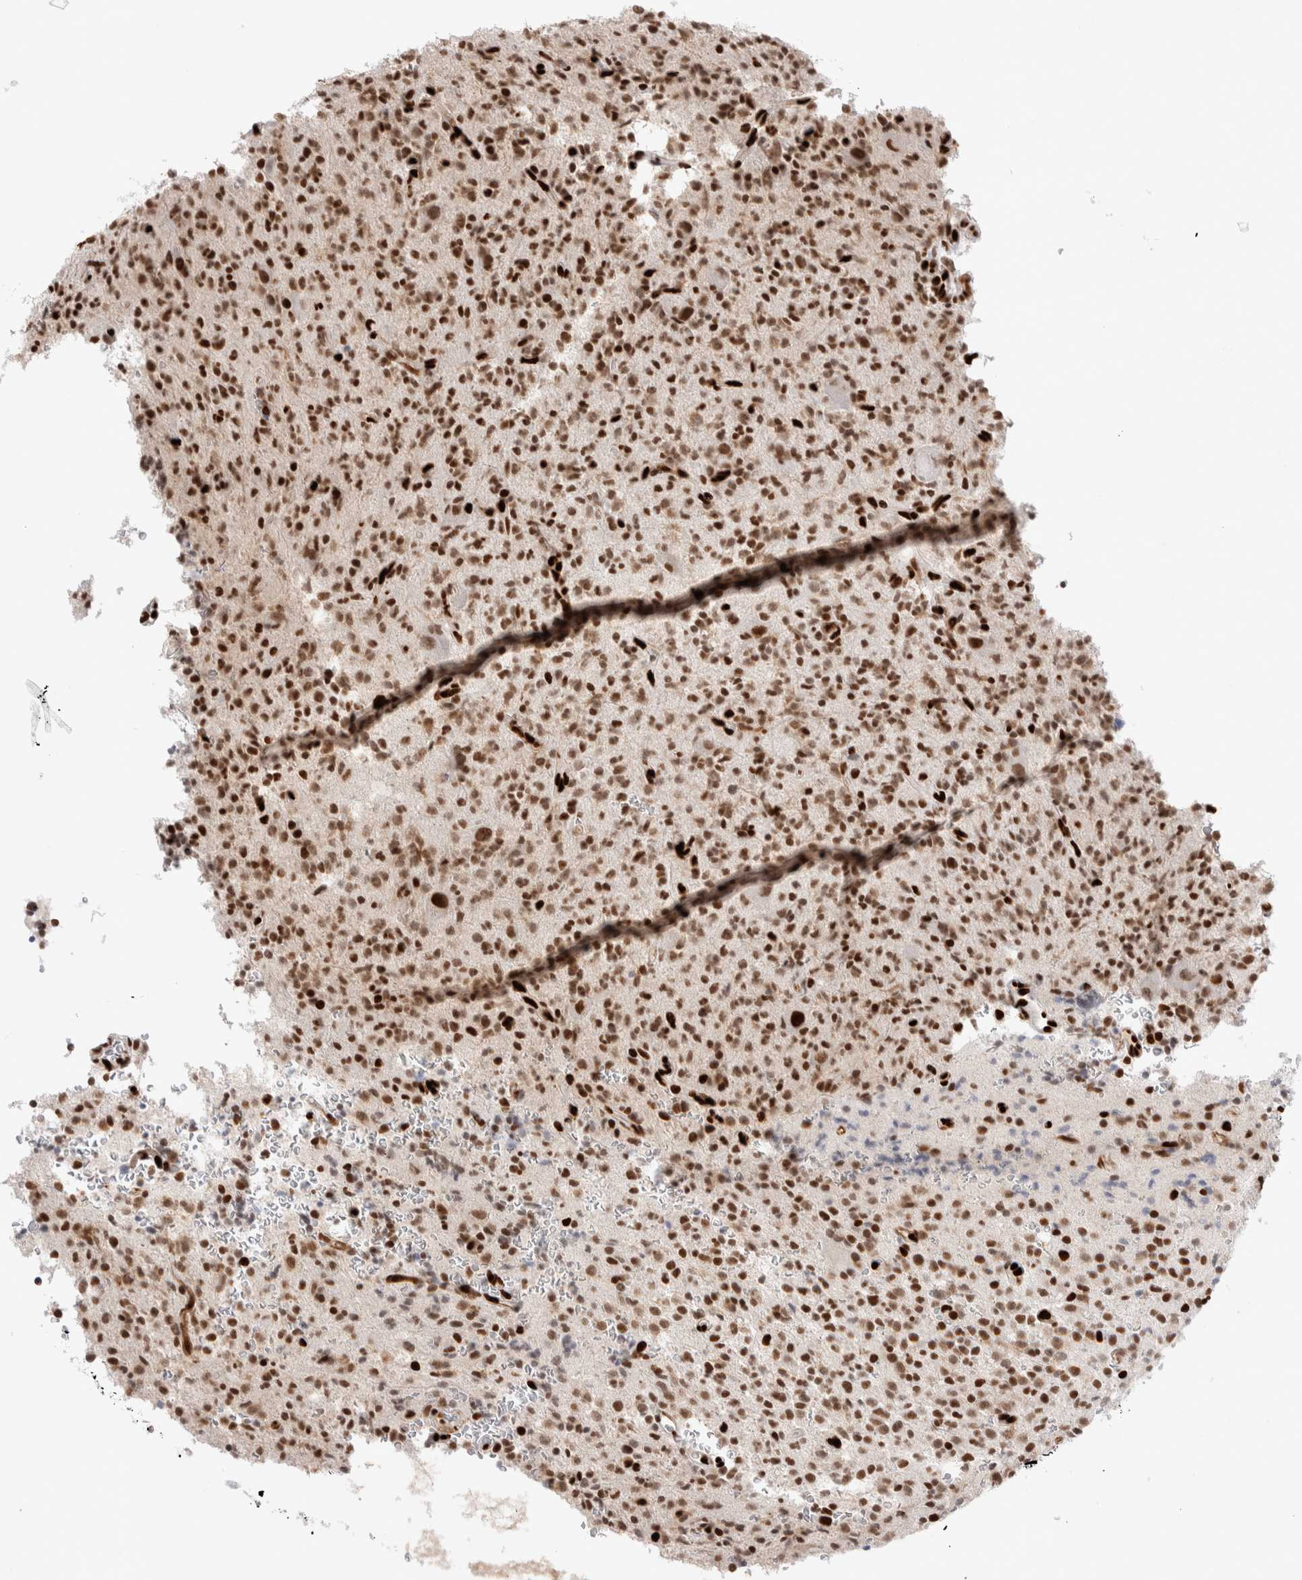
{"staining": {"intensity": "strong", "quantity": ">75%", "location": "nuclear"}, "tissue": "glioma", "cell_type": "Tumor cells", "image_type": "cancer", "snomed": [{"axis": "morphology", "description": "Glioma, malignant, High grade"}, {"axis": "topography", "description": "Brain"}], "caption": "A micrograph of glioma stained for a protein shows strong nuclear brown staining in tumor cells.", "gene": "RNASEK-C17orf49", "patient": {"sex": "male", "age": 34}}